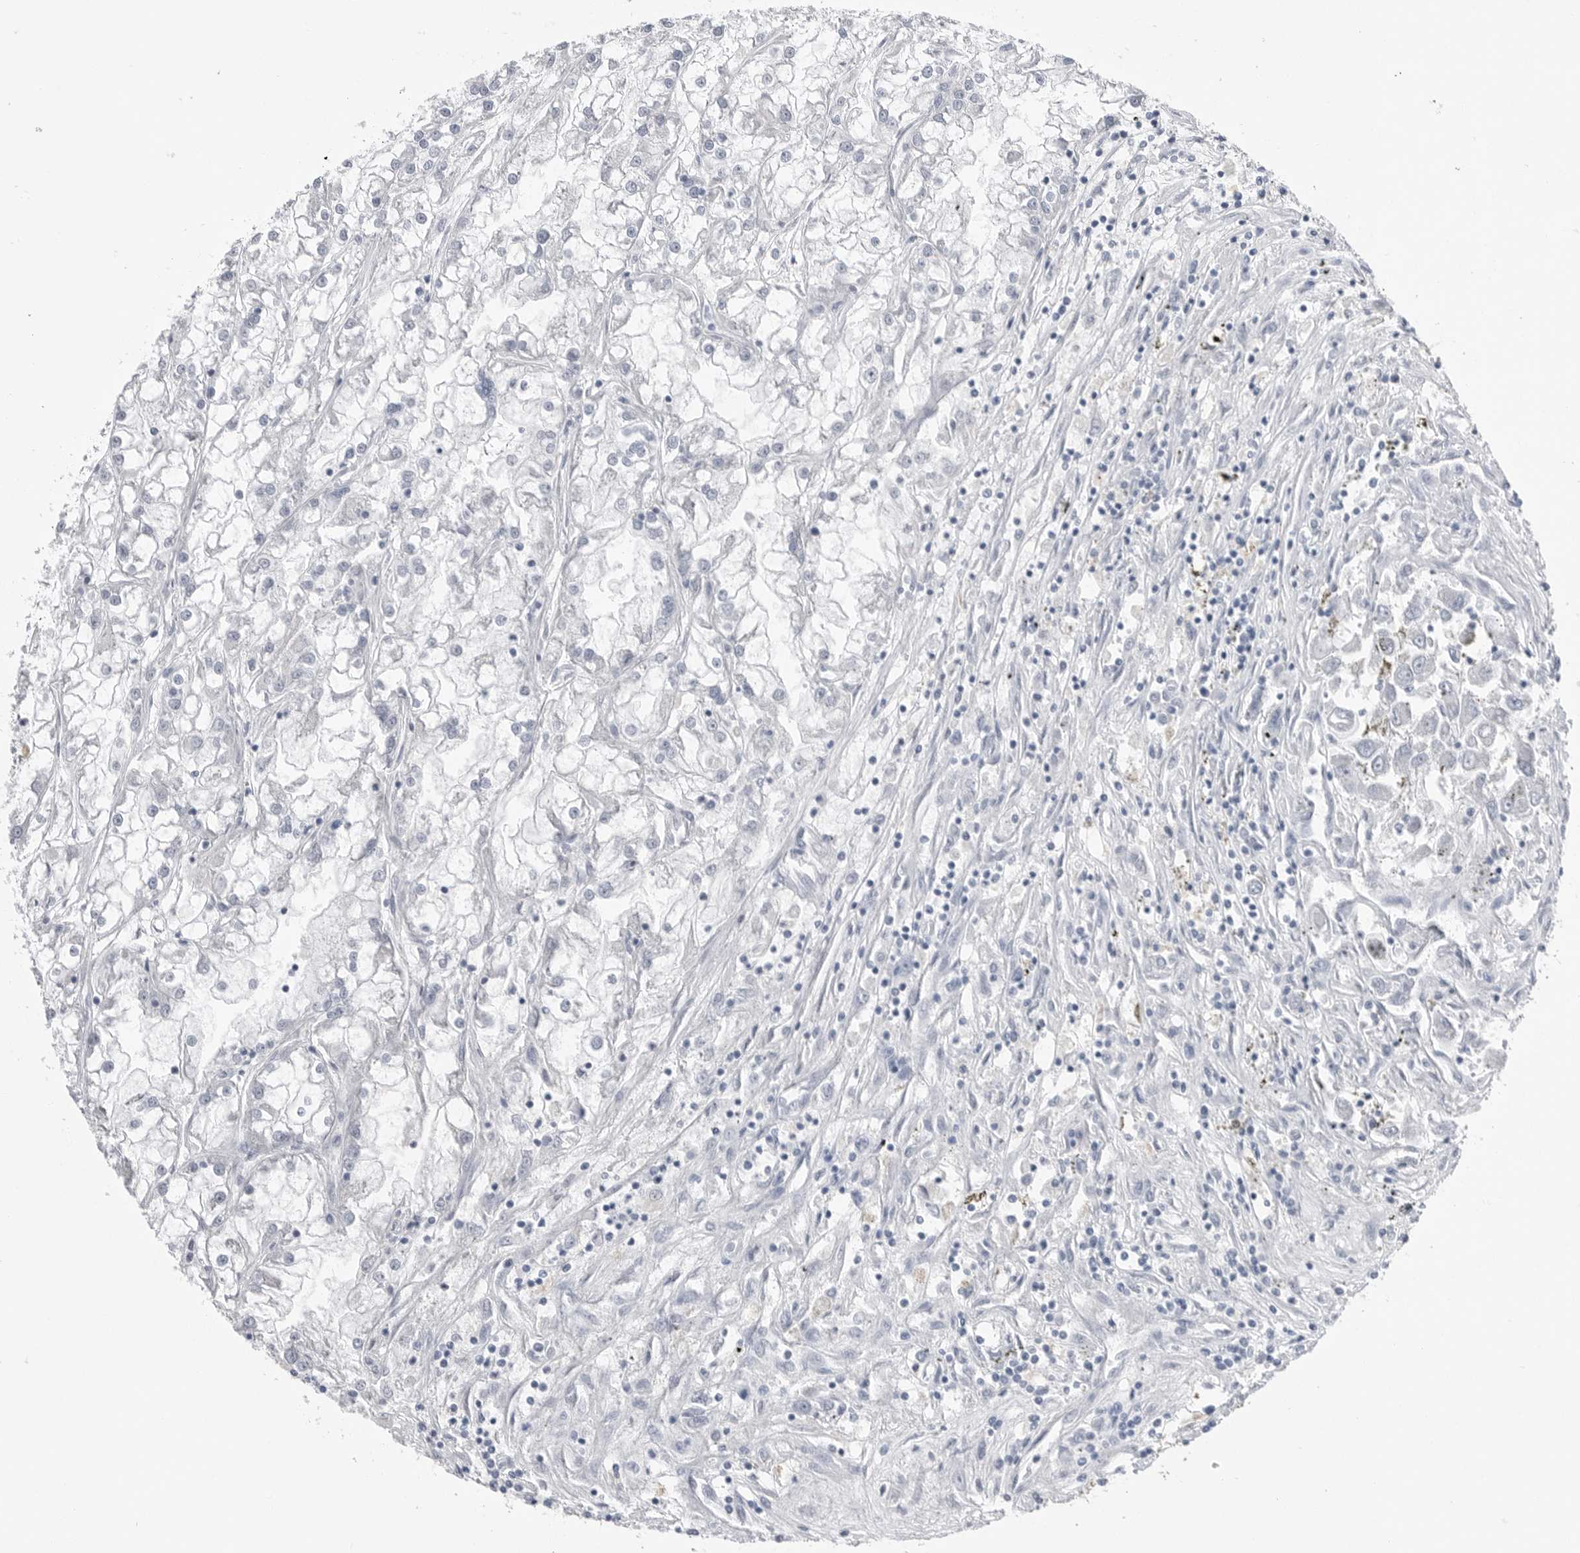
{"staining": {"intensity": "negative", "quantity": "none", "location": "none"}, "tissue": "renal cancer", "cell_type": "Tumor cells", "image_type": "cancer", "snomed": [{"axis": "morphology", "description": "Adenocarcinoma, NOS"}, {"axis": "topography", "description": "Kidney"}], "caption": "Tumor cells are negative for brown protein staining in renal cancer (adenocarcinoma).", "gene": "ABHD12", "patient": {"sex": "female", "age": 52}}